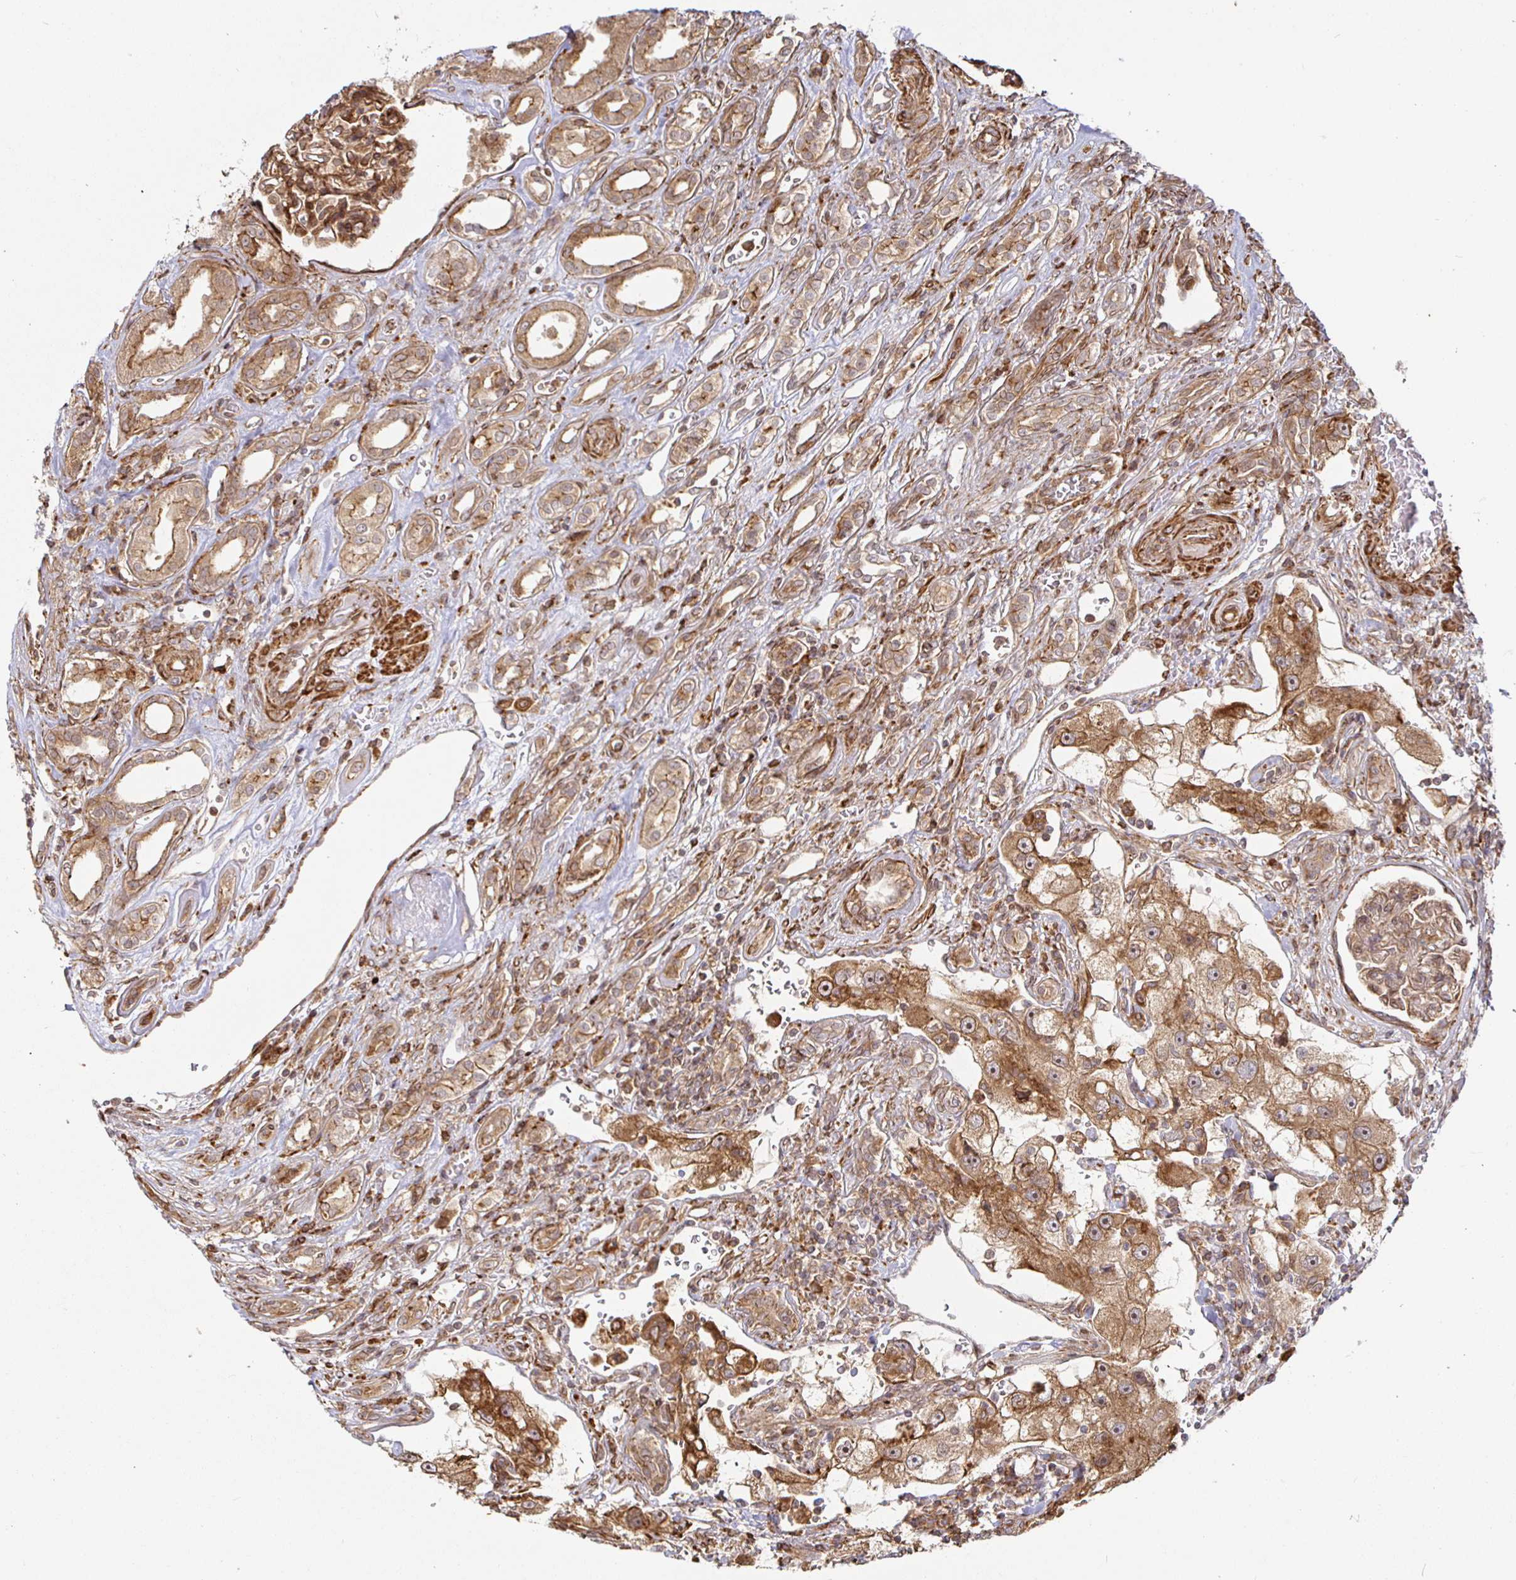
{"staining": {"intensity": "moderate", "quantity": ">75%", "location": "cytoplasmic/membranous,nuclear"}, "tissue": "renal cancer", "cell_type": "Tumor cells", "image_type": "cancer", "snomed": [{"axis": "morphology", "description": "Adenocarcinoma, NOS"}, {"axis": "topography", "description": "Kidney"}], "caption": "High-power microscopy captured an immunohistochemistry histopathology image of renal cancer (adenocarcinoma), revealing moderate cytoplasmic/membranous and nuclear staining in approximately >75% of tumor cells.", "gene": "STRAP", "patient": {"sex": "male", "age": 63}}